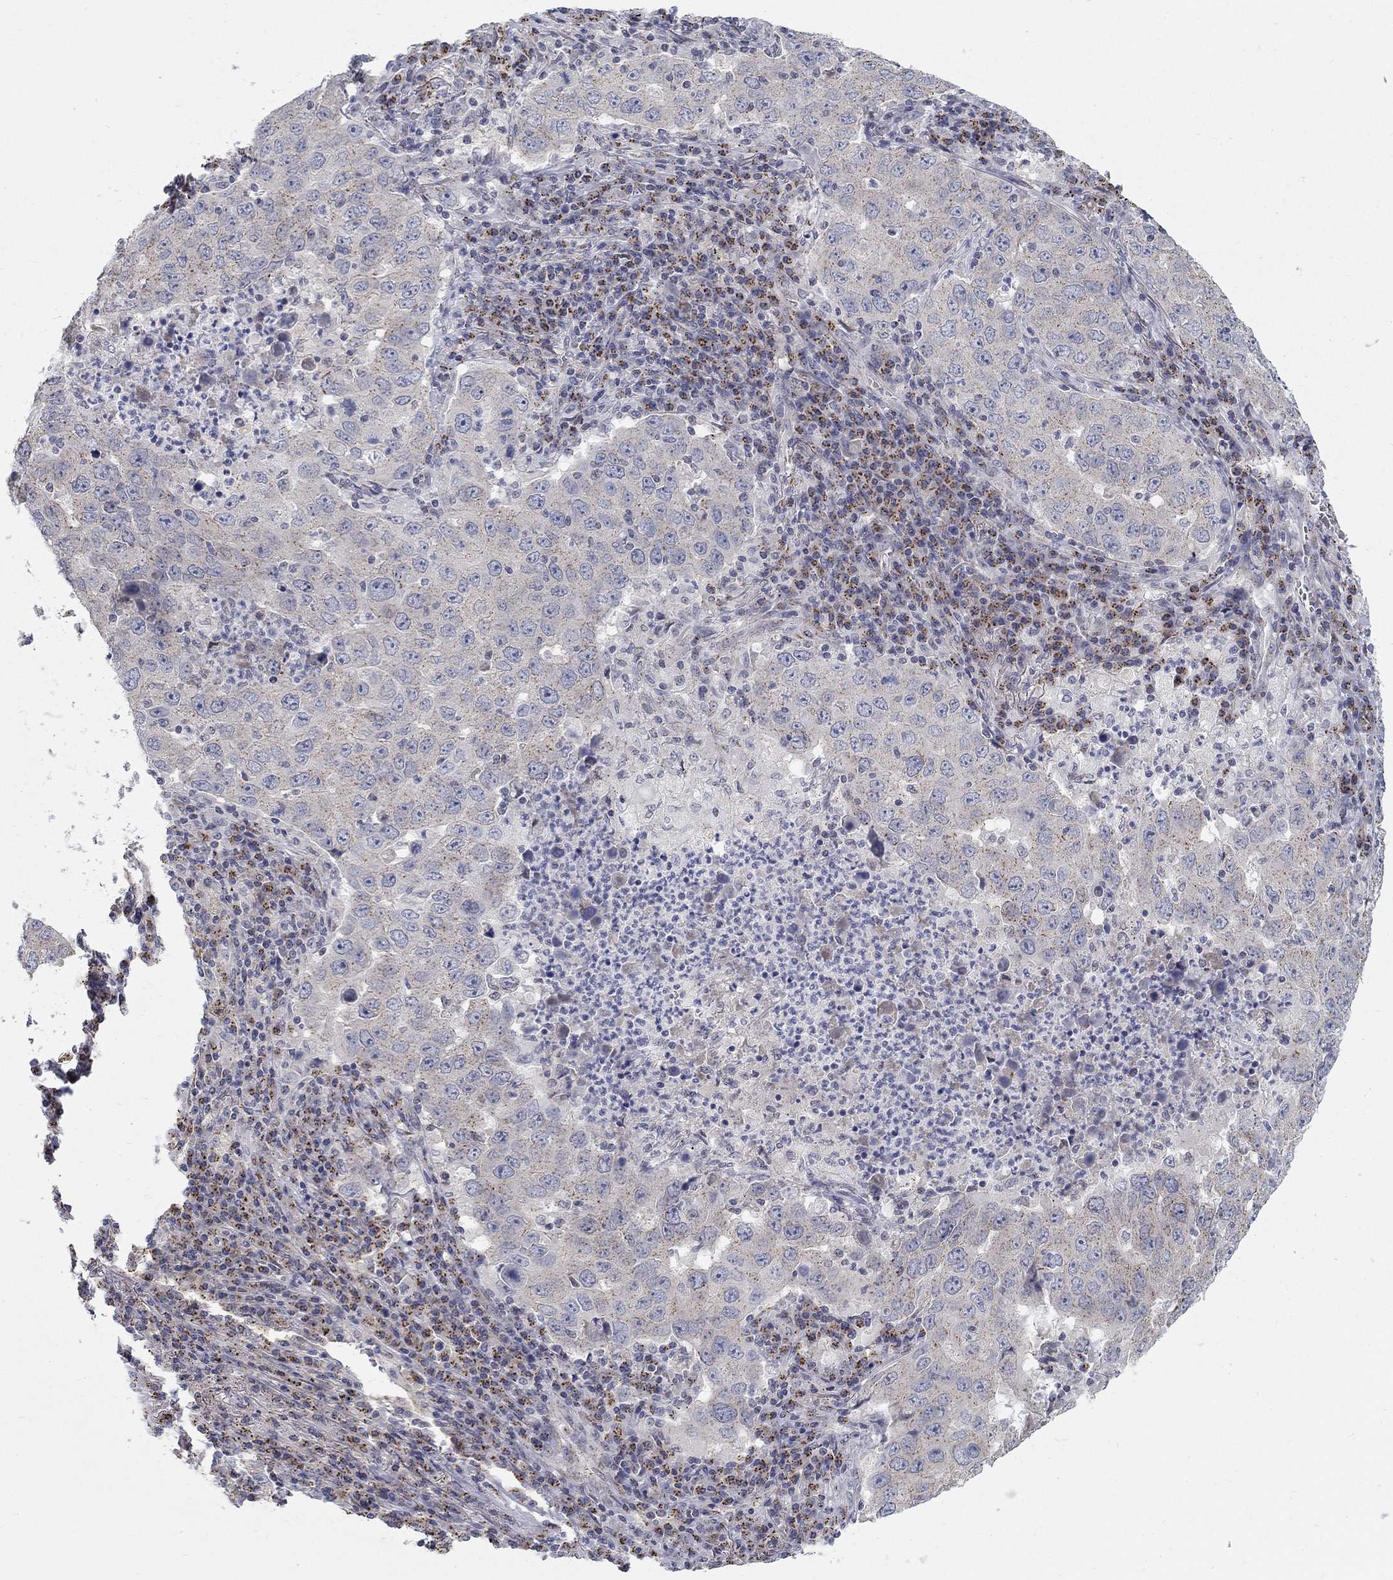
{"staining": {"intensity": "weak", "quantity": "<25%", "location": "cytoplasmic/membranous"}, "tissue": "lung cancer", "cell_type": "Tumor cells", "image_type": "cancer", "snomed": [{"axis": "morphology", "description": "Adenocarcinoma, NOS"}, {"axis": "topography", "description": "Lung"}], "caption": "A micrograph of adenocarcinoma (lung) stained for a protein shows no brown staining in tumor cells. (Brightfield microscopy of DAB (3,3'-diaminobenzidine) IHC at high magnification).", "gene": "PANK3", "patient": {"sex": "male", "age": 73}}